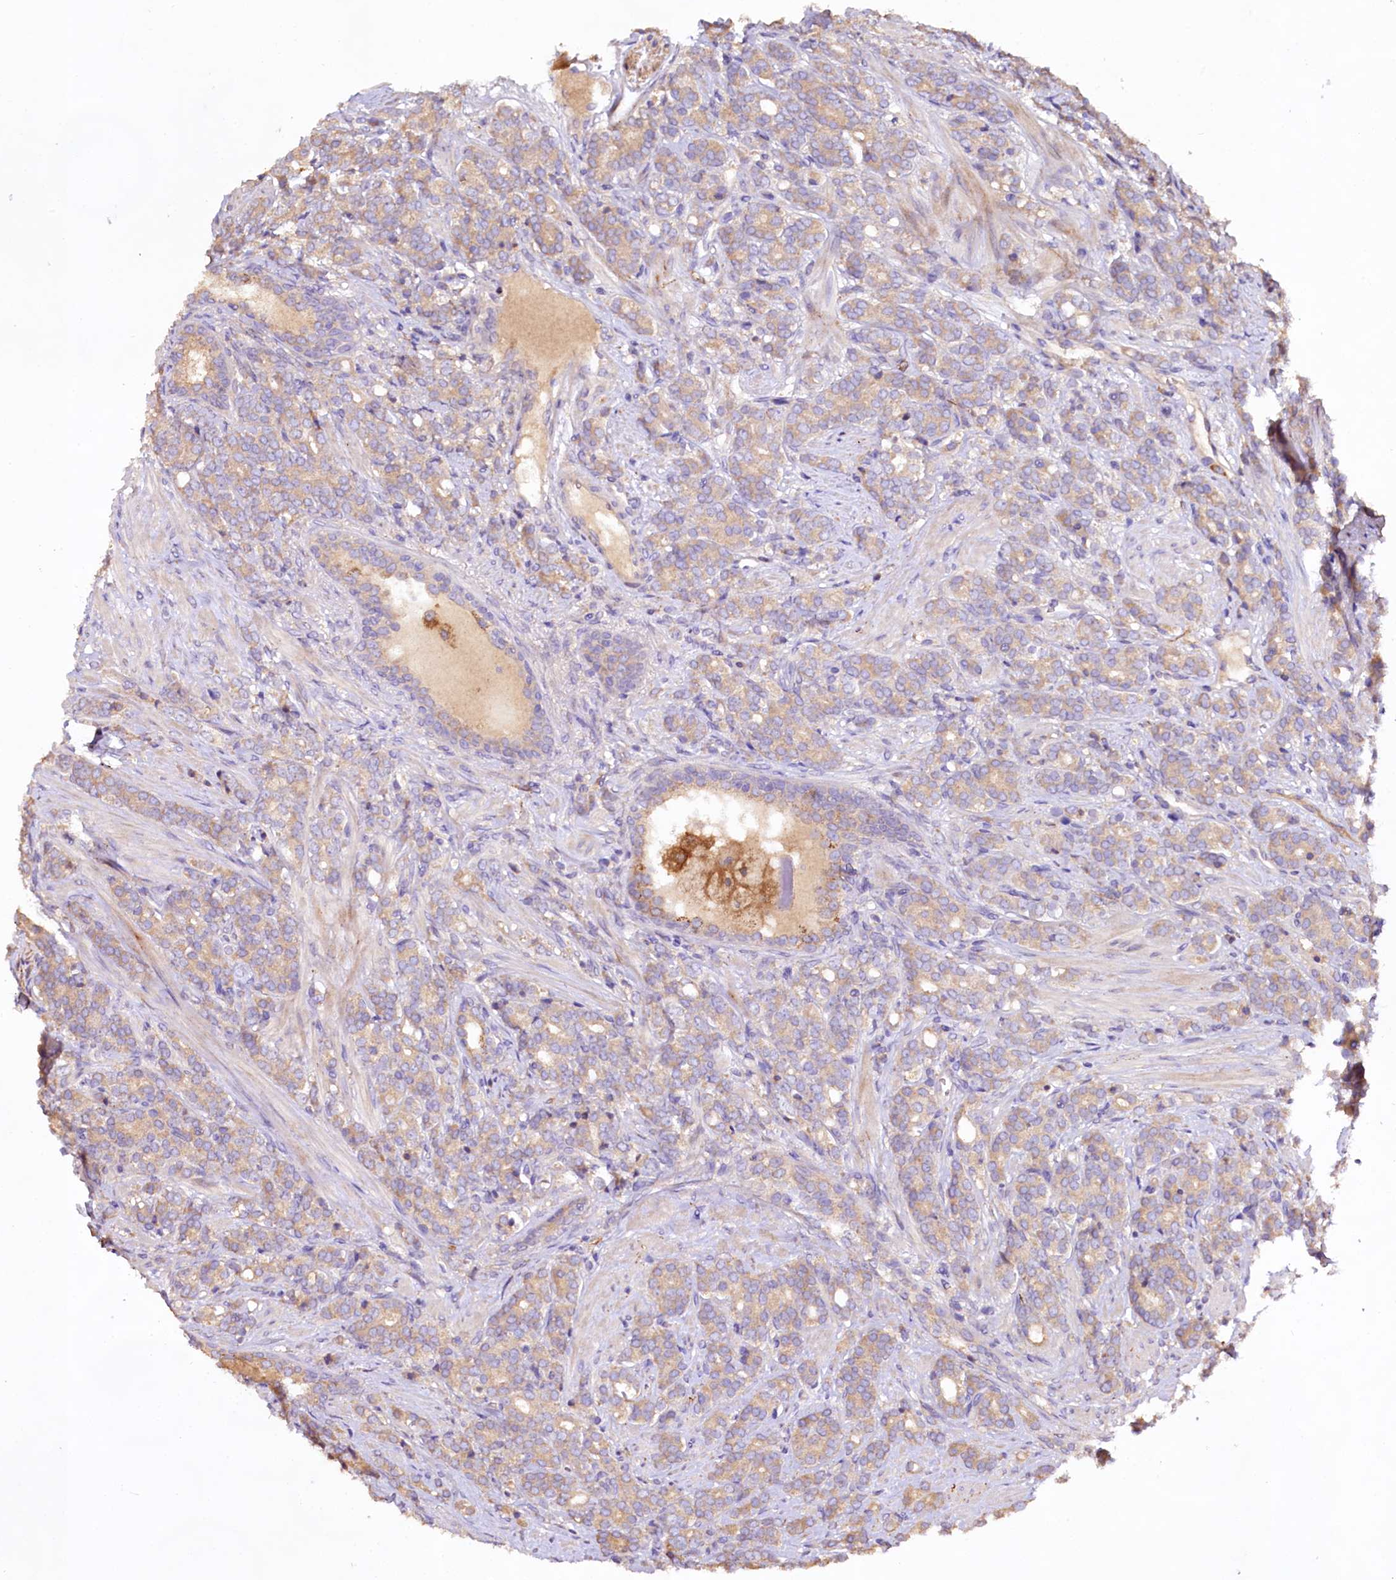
{"staining": {"intensity": "weak", "quantity": "<25%", "location": "cytoplasmic/membranous"}, "tissue": "prostate cancer", "cell_type": "Tumor cells", "image_type": "cancer", "snomed": [{"axis": "morphology", "description": "Adenocarcinoma, High grade"}, {"axis": "topography", "description": "Prostate"}], "caption": "High power microscopy image of an immunohistochemistry (IHC) photomicrograph of prostate high-grade adenocarcinoma, revealing no significant expression in tumor cells.", "gene": "DMXL2", "patient": {"sex": "male", "age": 62}}